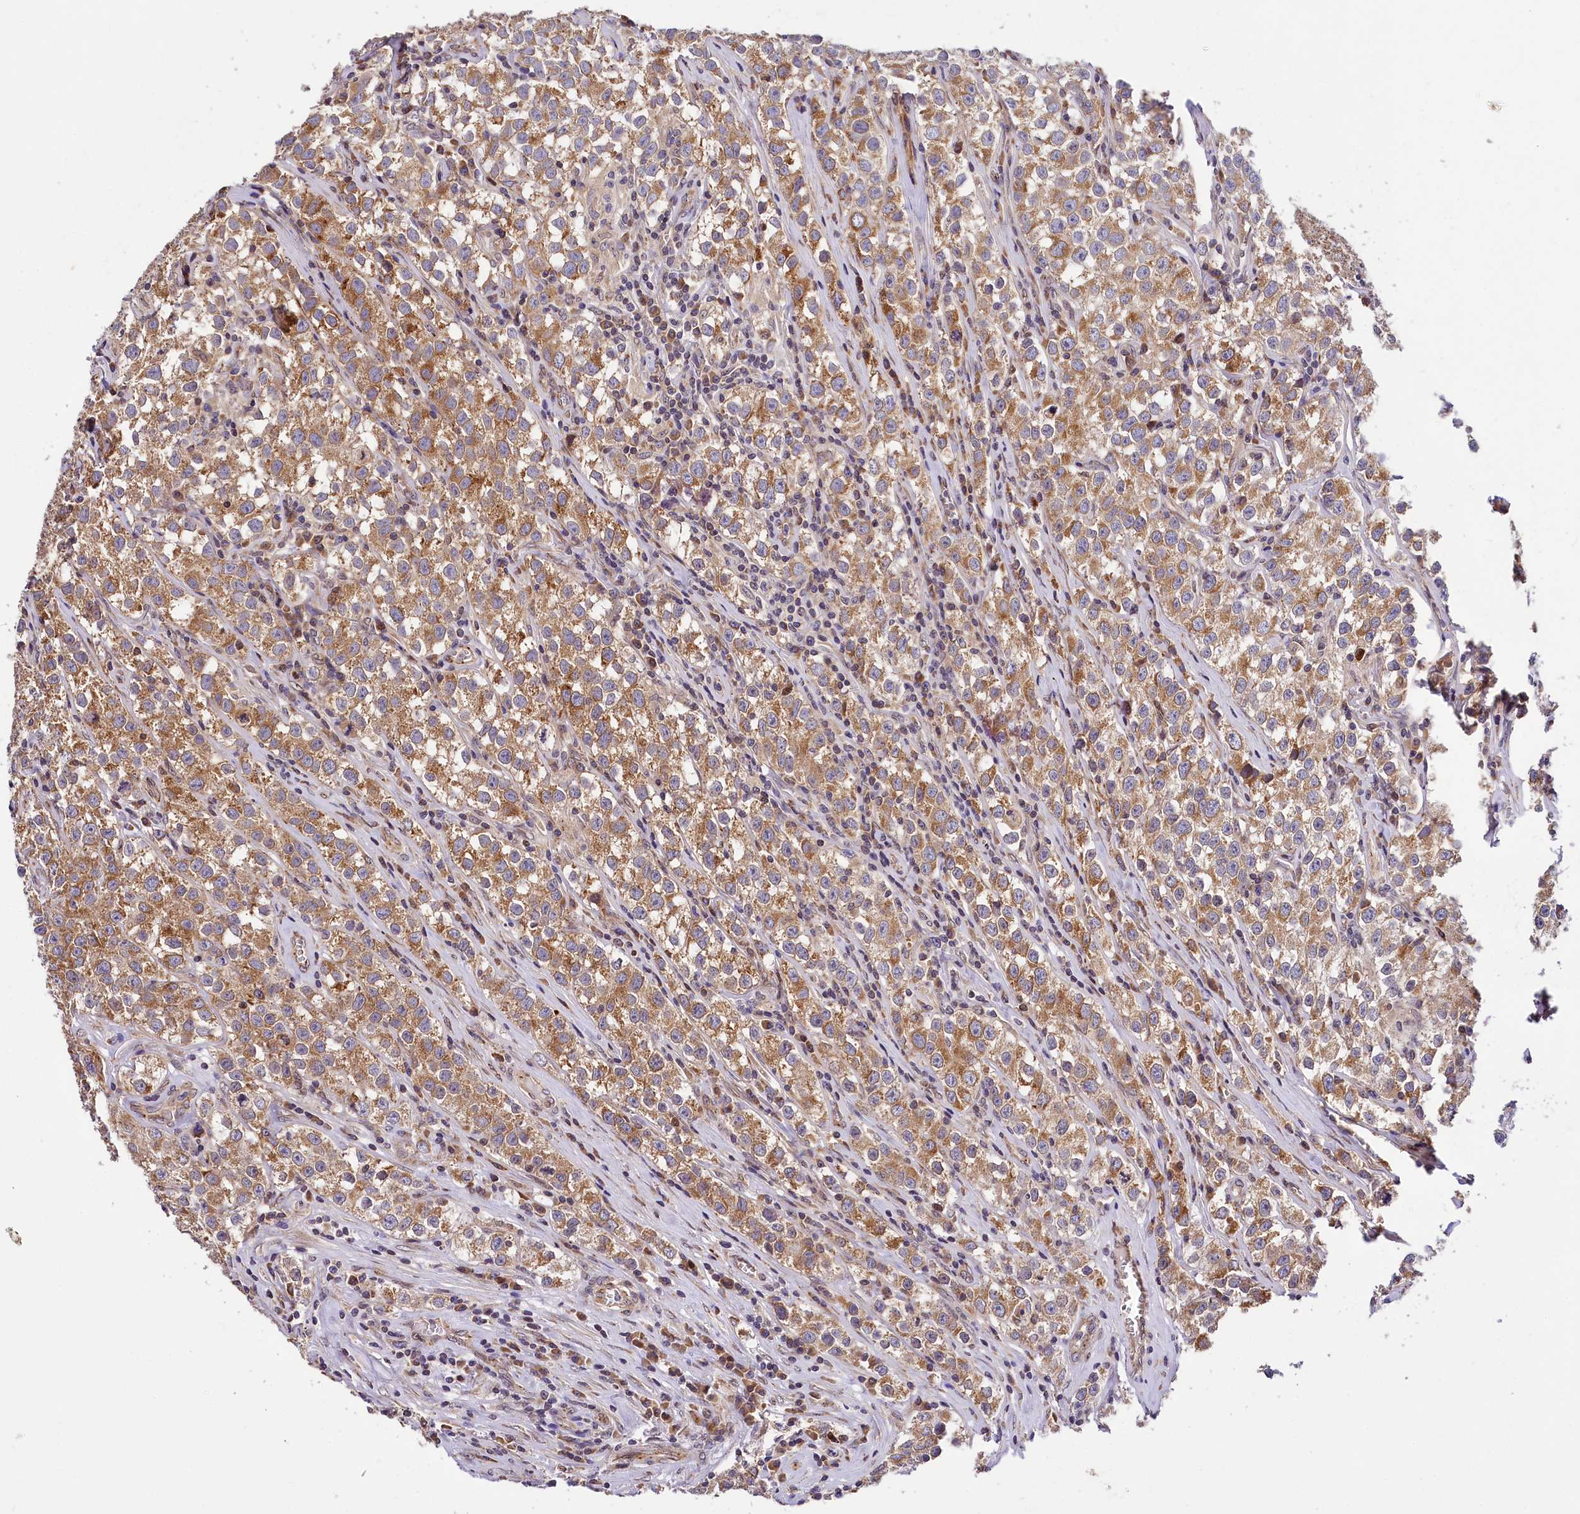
{"staining": {"intensity": "moderate", "quantity": ">75%", "location": "cytoplasmic/membranous"}, "tissue": "testis cancer", "cell_type": "Tumor cells", "image_type": "cancer", "snomed": [{"axis": "morphology", "description": "Seminoma, NOS"}, {"axis": "morphology", "description": "Carcinoma, Embryonal, NOS"}, {"axis": "topography", "description": "Testis"}], "caption": "Testis cancer stained with a brown dye reveals moderate cytoplasmic/membranous positive expression in about >75% of tumor cells.", "gene": "SUPV3L1", "patient": {"sex": "male", "age": 43}}